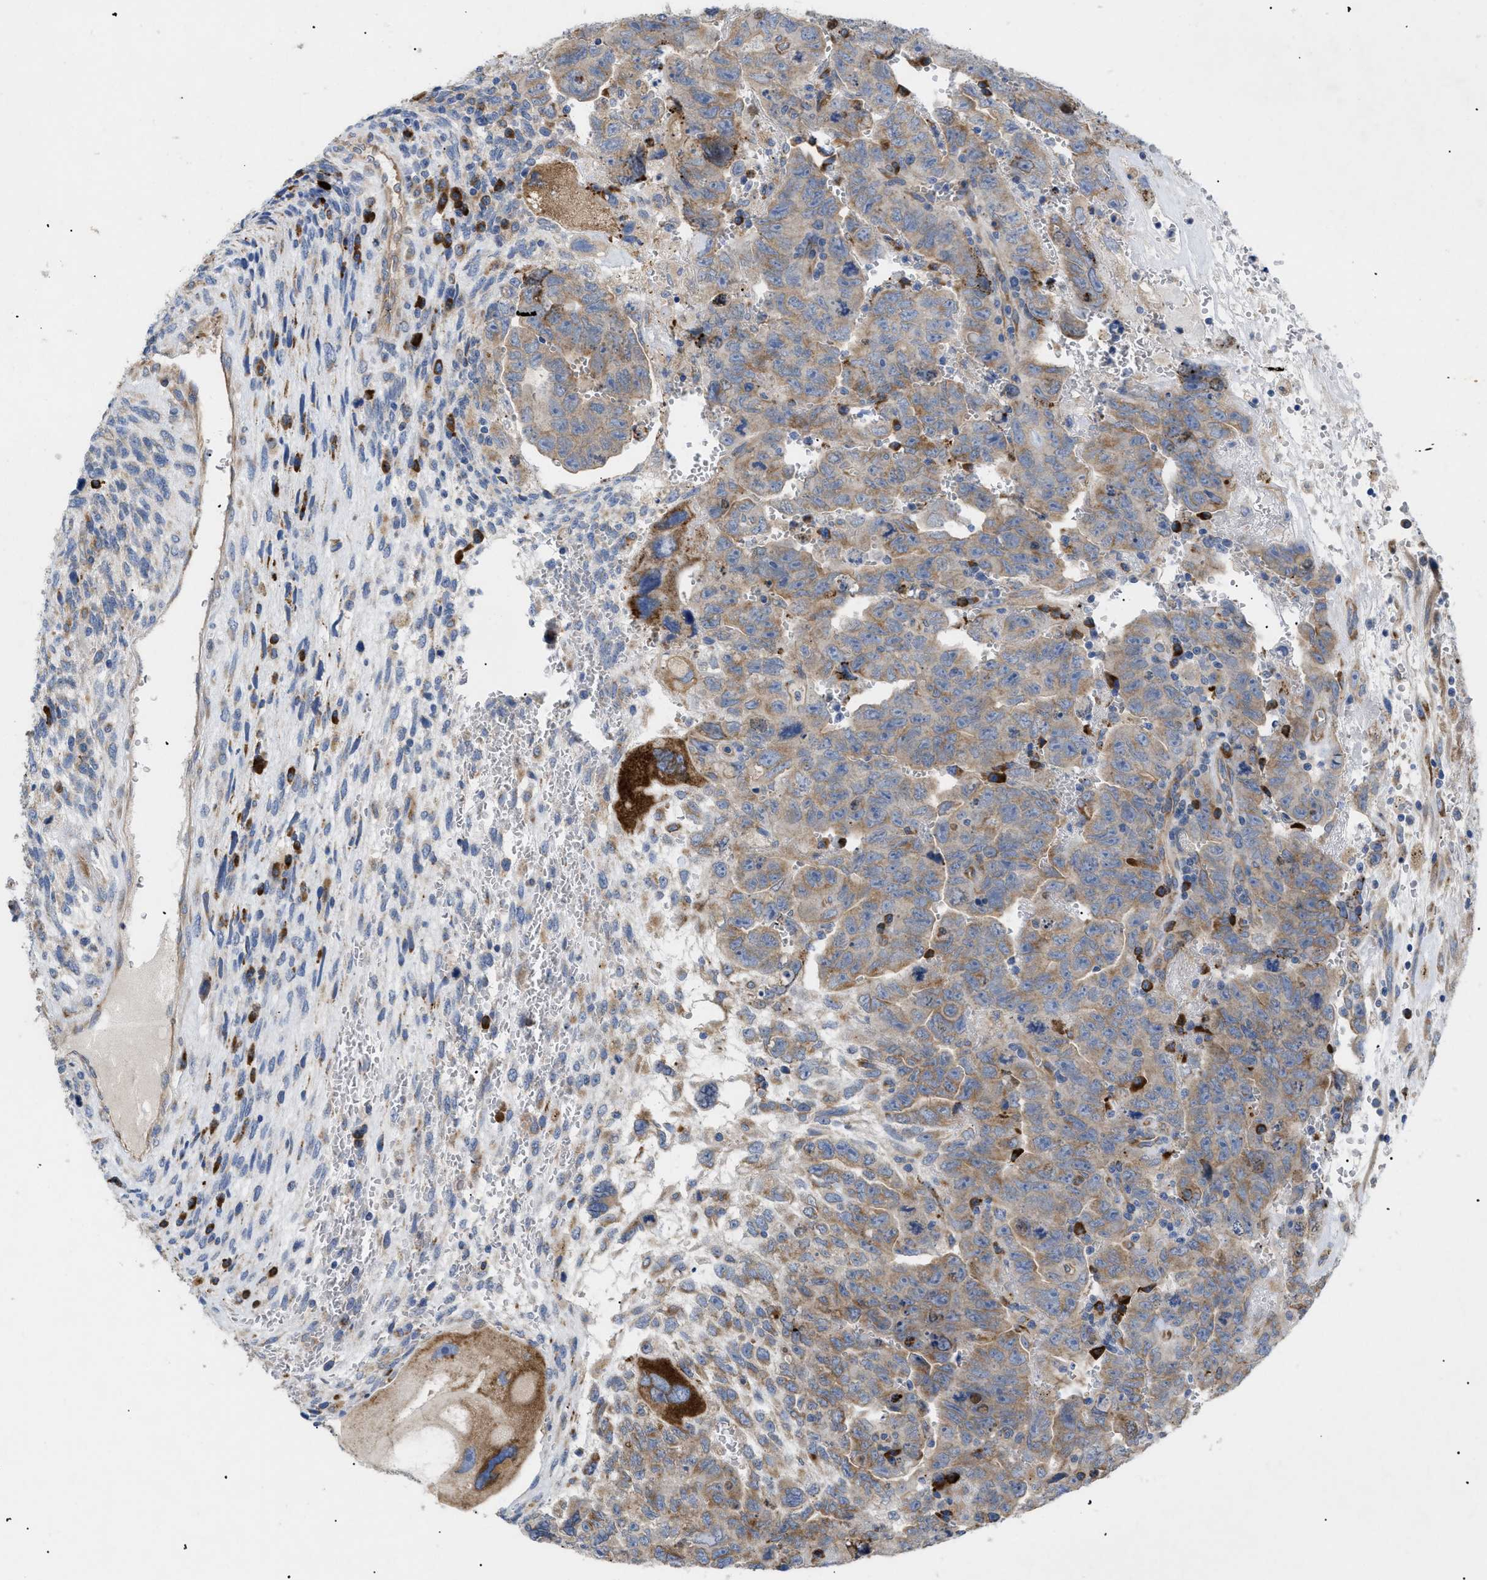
{"staining": {"intensity": "strong", "quantity": "<25%", "location": "cytoplasmic/membranous"}, "tissue": "testis cancer", "cell_type": "Tumor cells", "image_type": "cancer", "snomed": [{"axis": "morphology", "description": "Carcinoma, Embryonal, NOS"}, {"axis": "topography", "description": "Testis"}], "caption": "Brown immunohistochemical staining in embryonal carcinoma (testis) reveals strong cytoplasmic/membranous staining in approximately <25% of tumor cells.", "gene": "SLC50A1", "patient": {"sex": "male", "age": 28}}